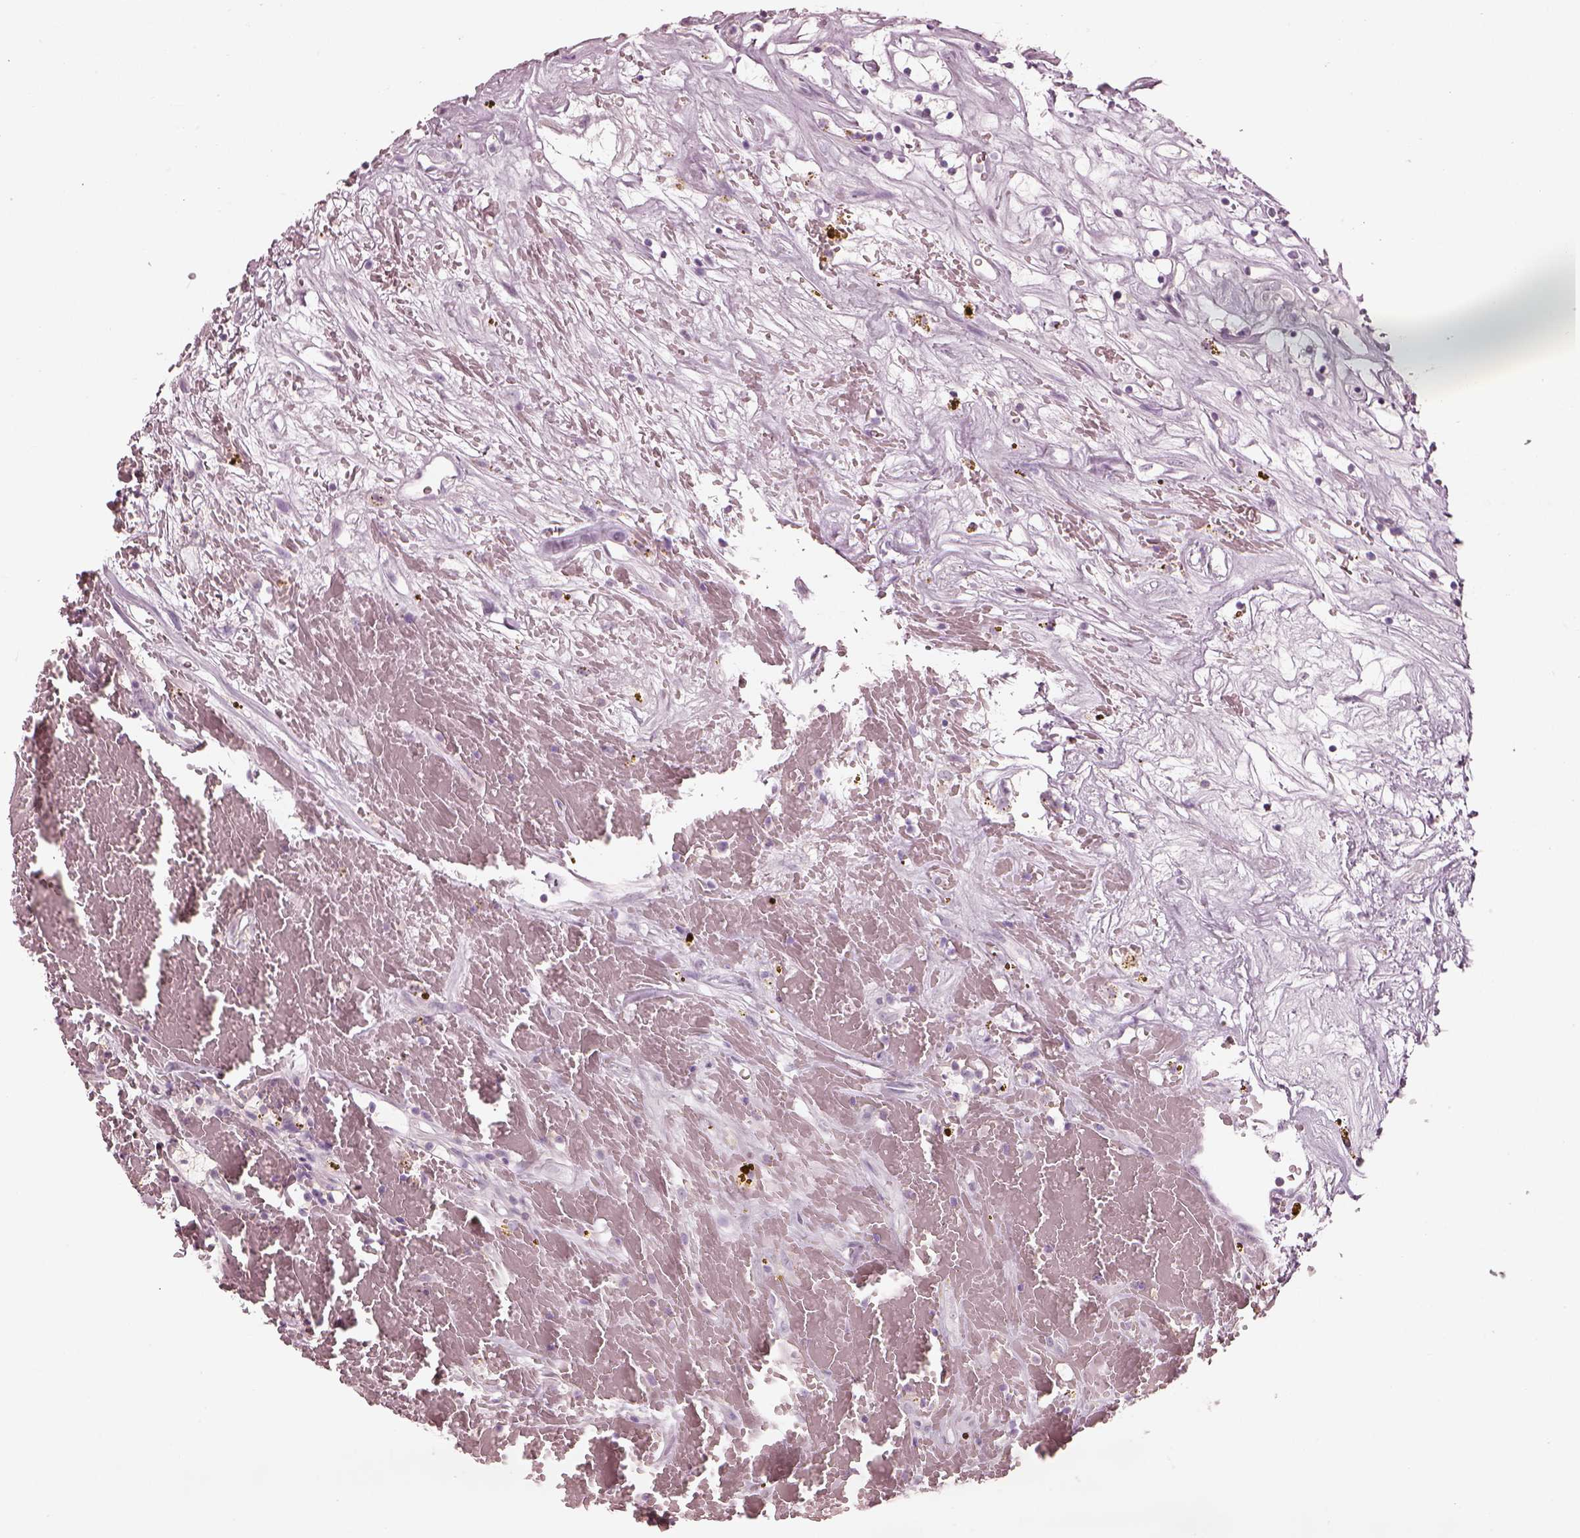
{"staining": {"intensity": "negative", "quantity": "none", "location": "none"}, "tissue": "renal cancer", "cell_type": "Tumor cells", "image_type": "cancer", "snomed": [{"axis": "morphology", "description": "Adenocarcinoma, NOS"}, {"axis": "topography", "description": "Kidney"}], "caption": "Renal cancer stained for a protein using immunohistochemistry displays no expression tumor cells.", "gene": "RSPH9", "patient": {"sex": "female", "age": 64}}